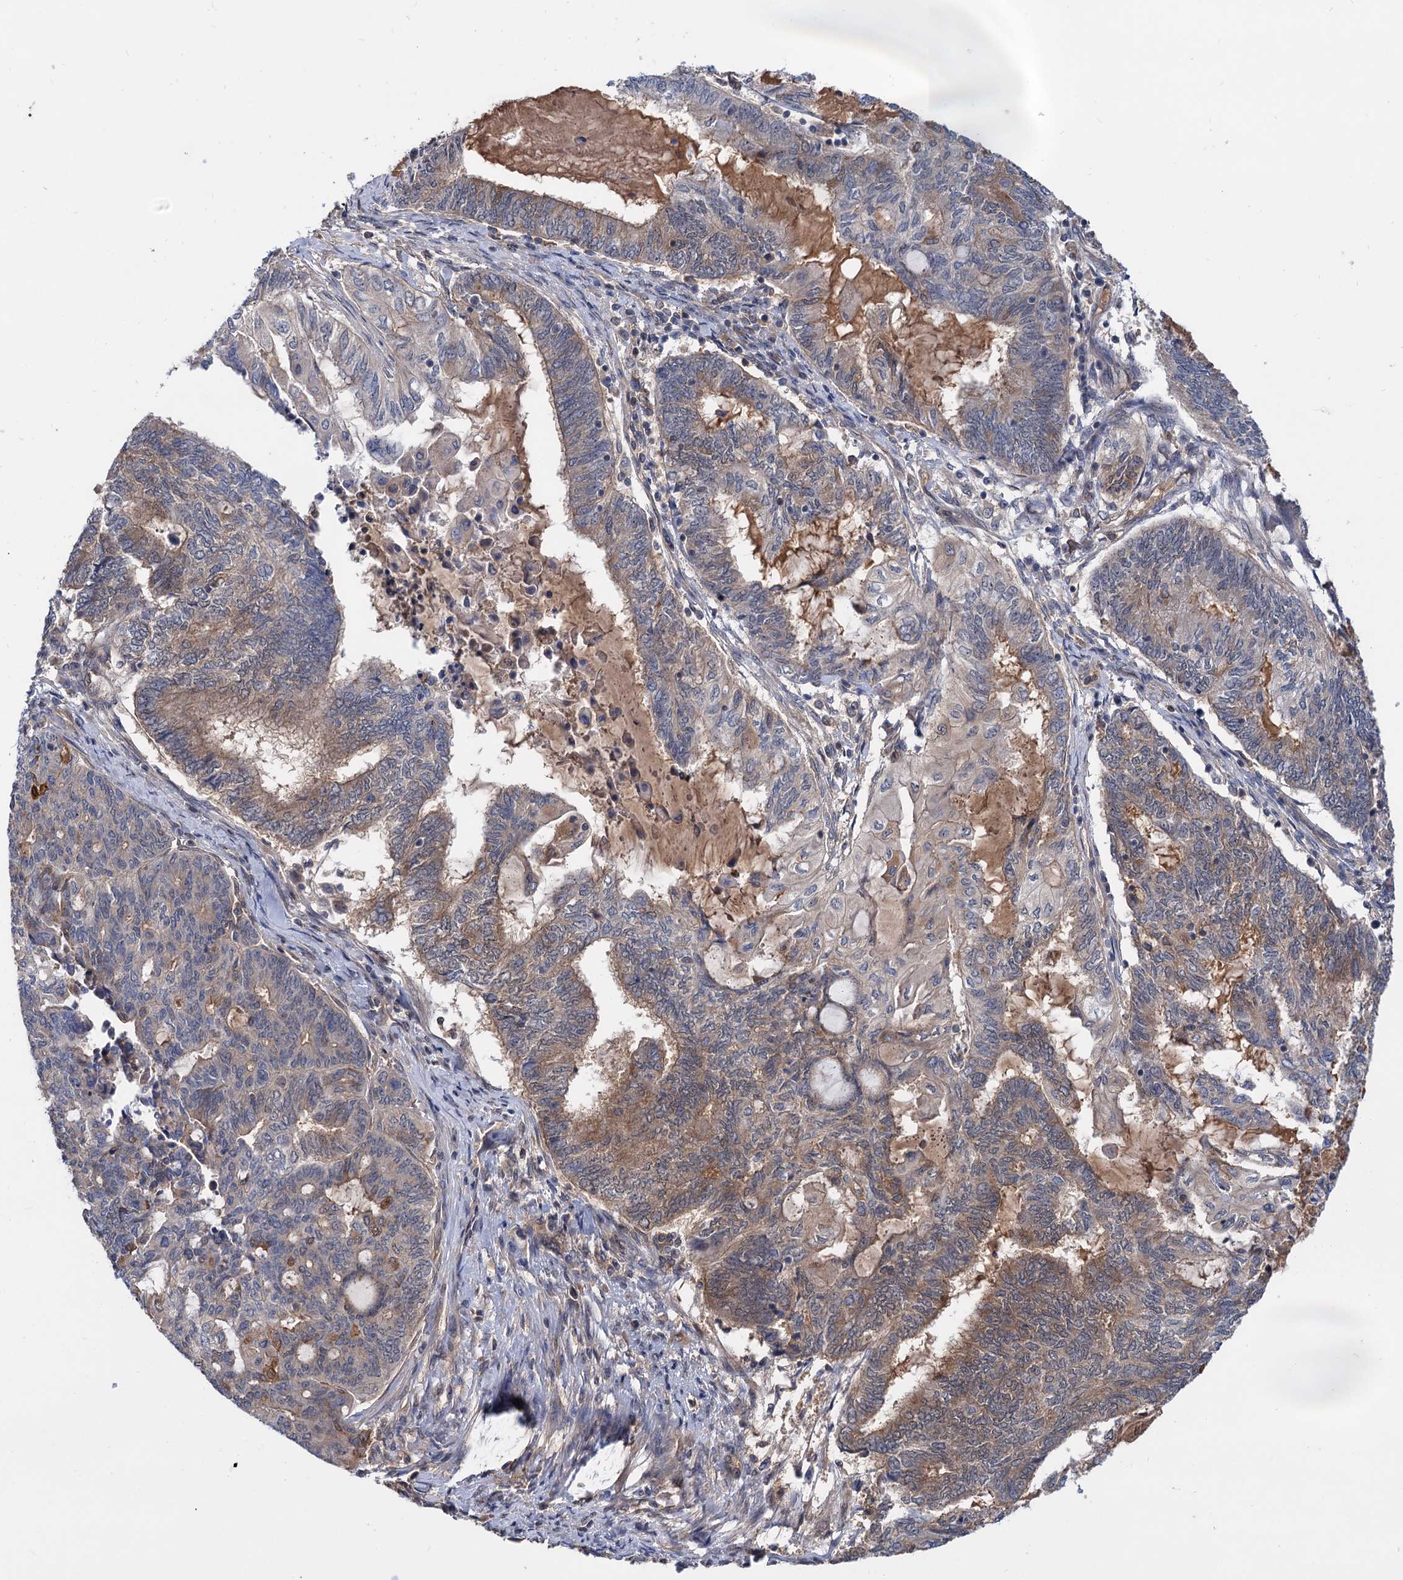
{"staining": {"intensity": "moderate", "quantity": "<25%", "location": "cytoplasmic/membranous"}, "tissue": "endometrial cancer", "cell_type": "Tumor cells", "image_type": "cancer", "snomed": [{"axis": "morphology", "description": "Adenocarcinoma, NOS"}, {"axis": "topography", "description": "Uterus"}, {"axis": "topography", "description": "Endometrium"}], "caption": "IHC image of human endometrial cancer (adenocarcinoma) stained for a protein (brown), which shows low levels of moderate cytoplasmic/membranous expression in about <25% of tumor cells.", "gene": "SNX15", "patient": {"sex": "female", "age": 70}}